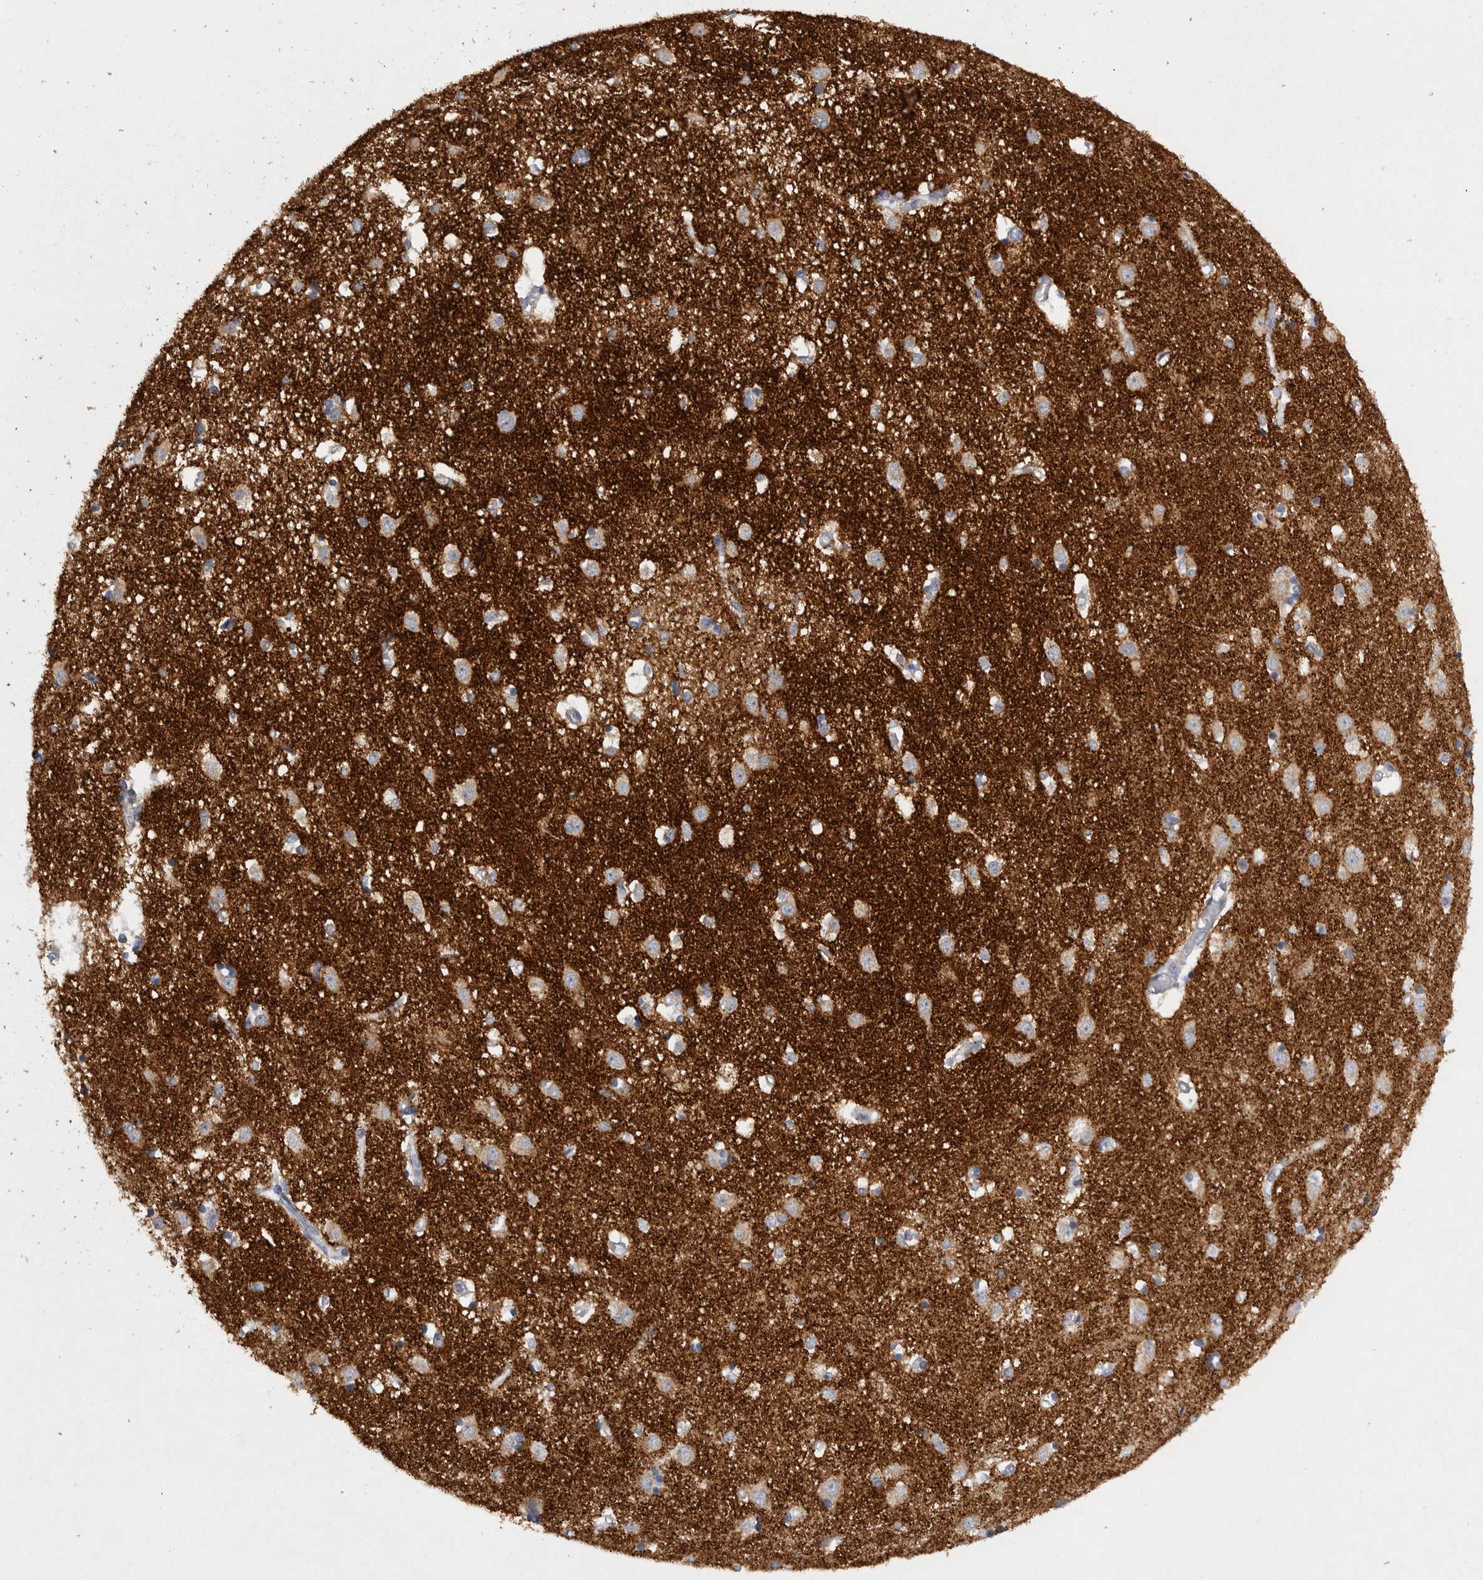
{"staining": {"intensity": "weak", "quantity": "25%-75%", "location": "cytoplasmic/membranous"}, "tissue": "caudate", "cell_type": "Glial cells", "image_type": "normal", "snomed": [{"axis": "morphology", "description": "Normal tissue, NOS"}, {"axis": "topography", "description": "Lateral ventricle wall"}], "caption": "IHC micrograph of benign caudate: human caudate stained using immunohistochemistry (IHC) displays low levels of weak protein expression localized specifically in the cytoplasmic/membranous of glial cells, appearing as a cytoplasmic/membranous brown color.", "gene": "EDEM3", "patient": {"sex": "male", "age": 45}}